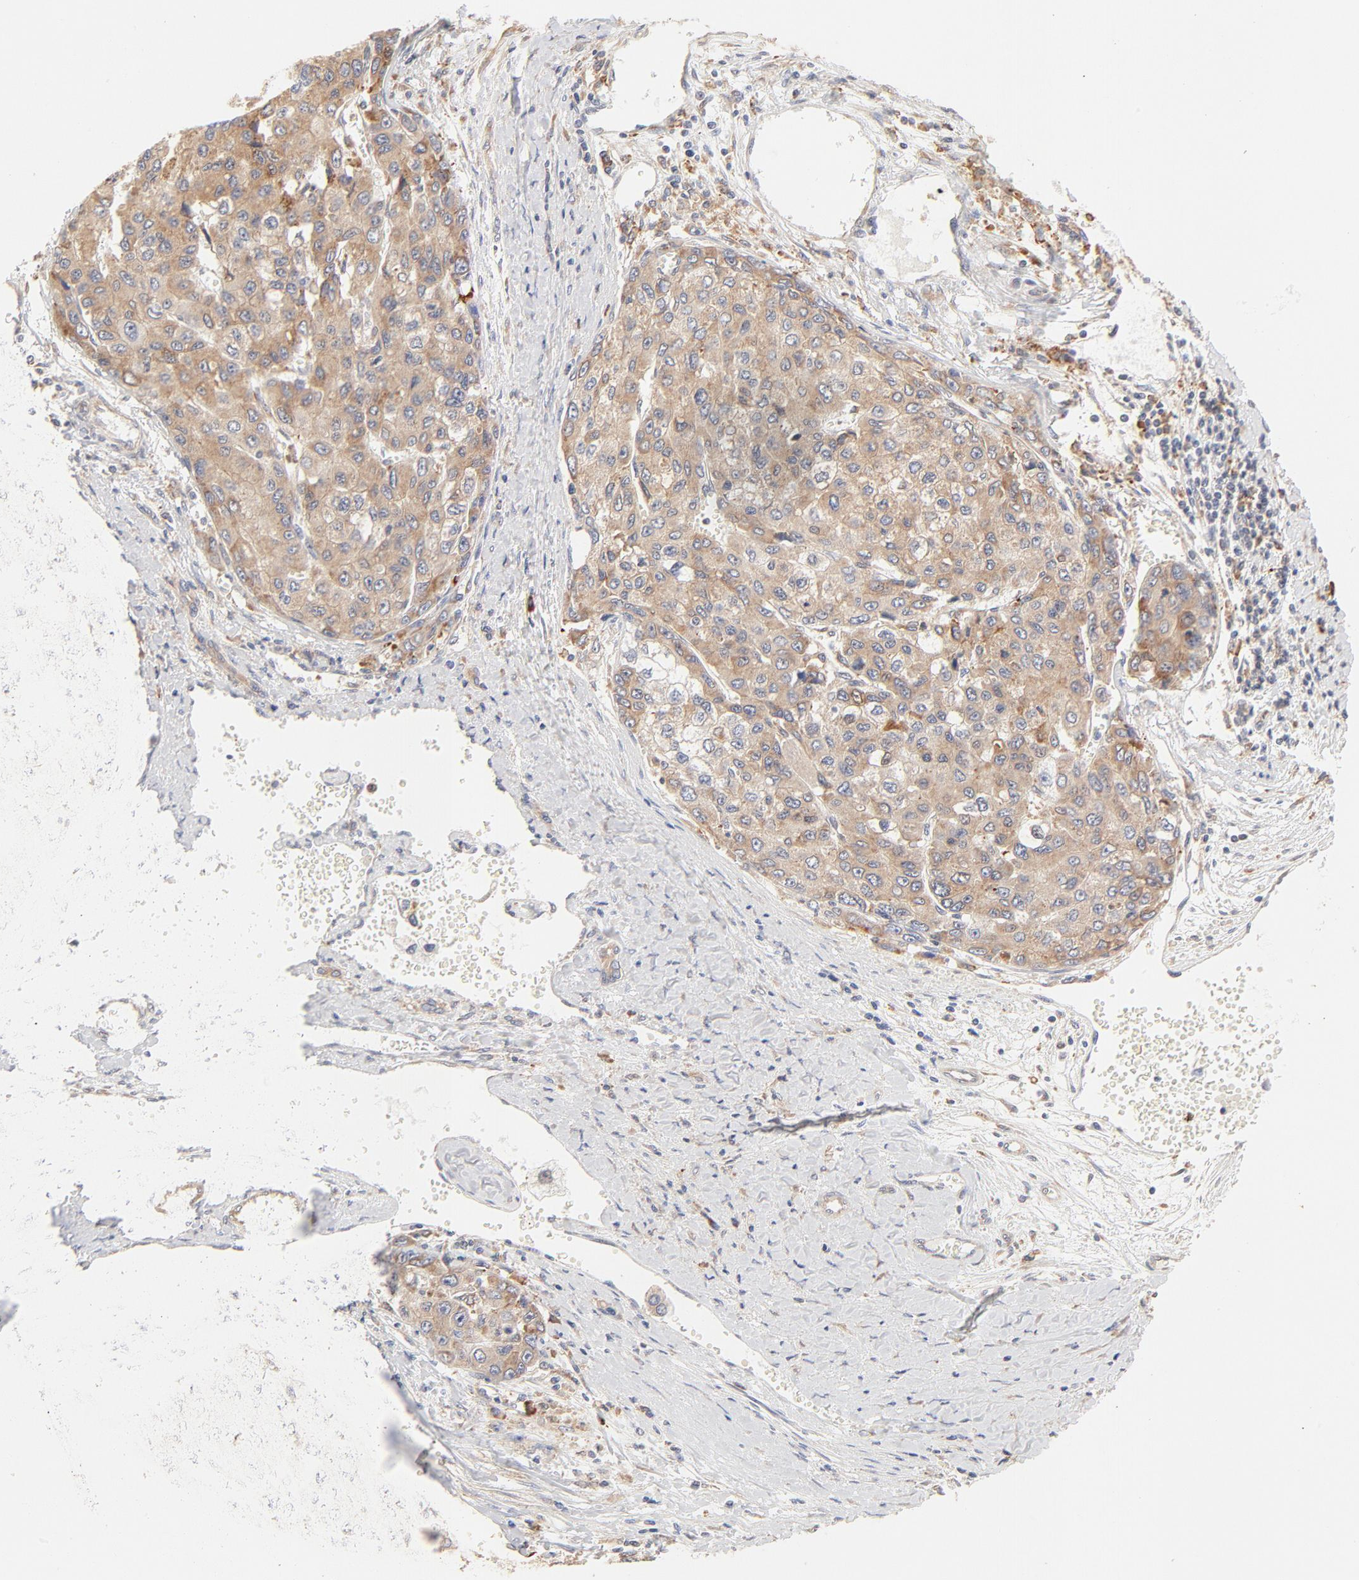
{"staining": {"intensity": "moderate", "quantity": ">75%", "location": "cytoplasmic/membranous"}, "tissue": "liver cancer", "cell_type": "Tumor cells", "image_type": "cancer", "snomed": [{"axis": "morphology", "description": "Carcinoma, Hepatocellular, NOS"}, {"axis": "topography", "description": "Liver"}], "caption": "Liver hepatocellular carcinoma was stained to show a protein in brown. There is medium levels of moderate cytoplasmic/membranous staining in about >75% of tumor cells.", "gene": "PARP12", "patient": {"sex": "female", "age": 66}}